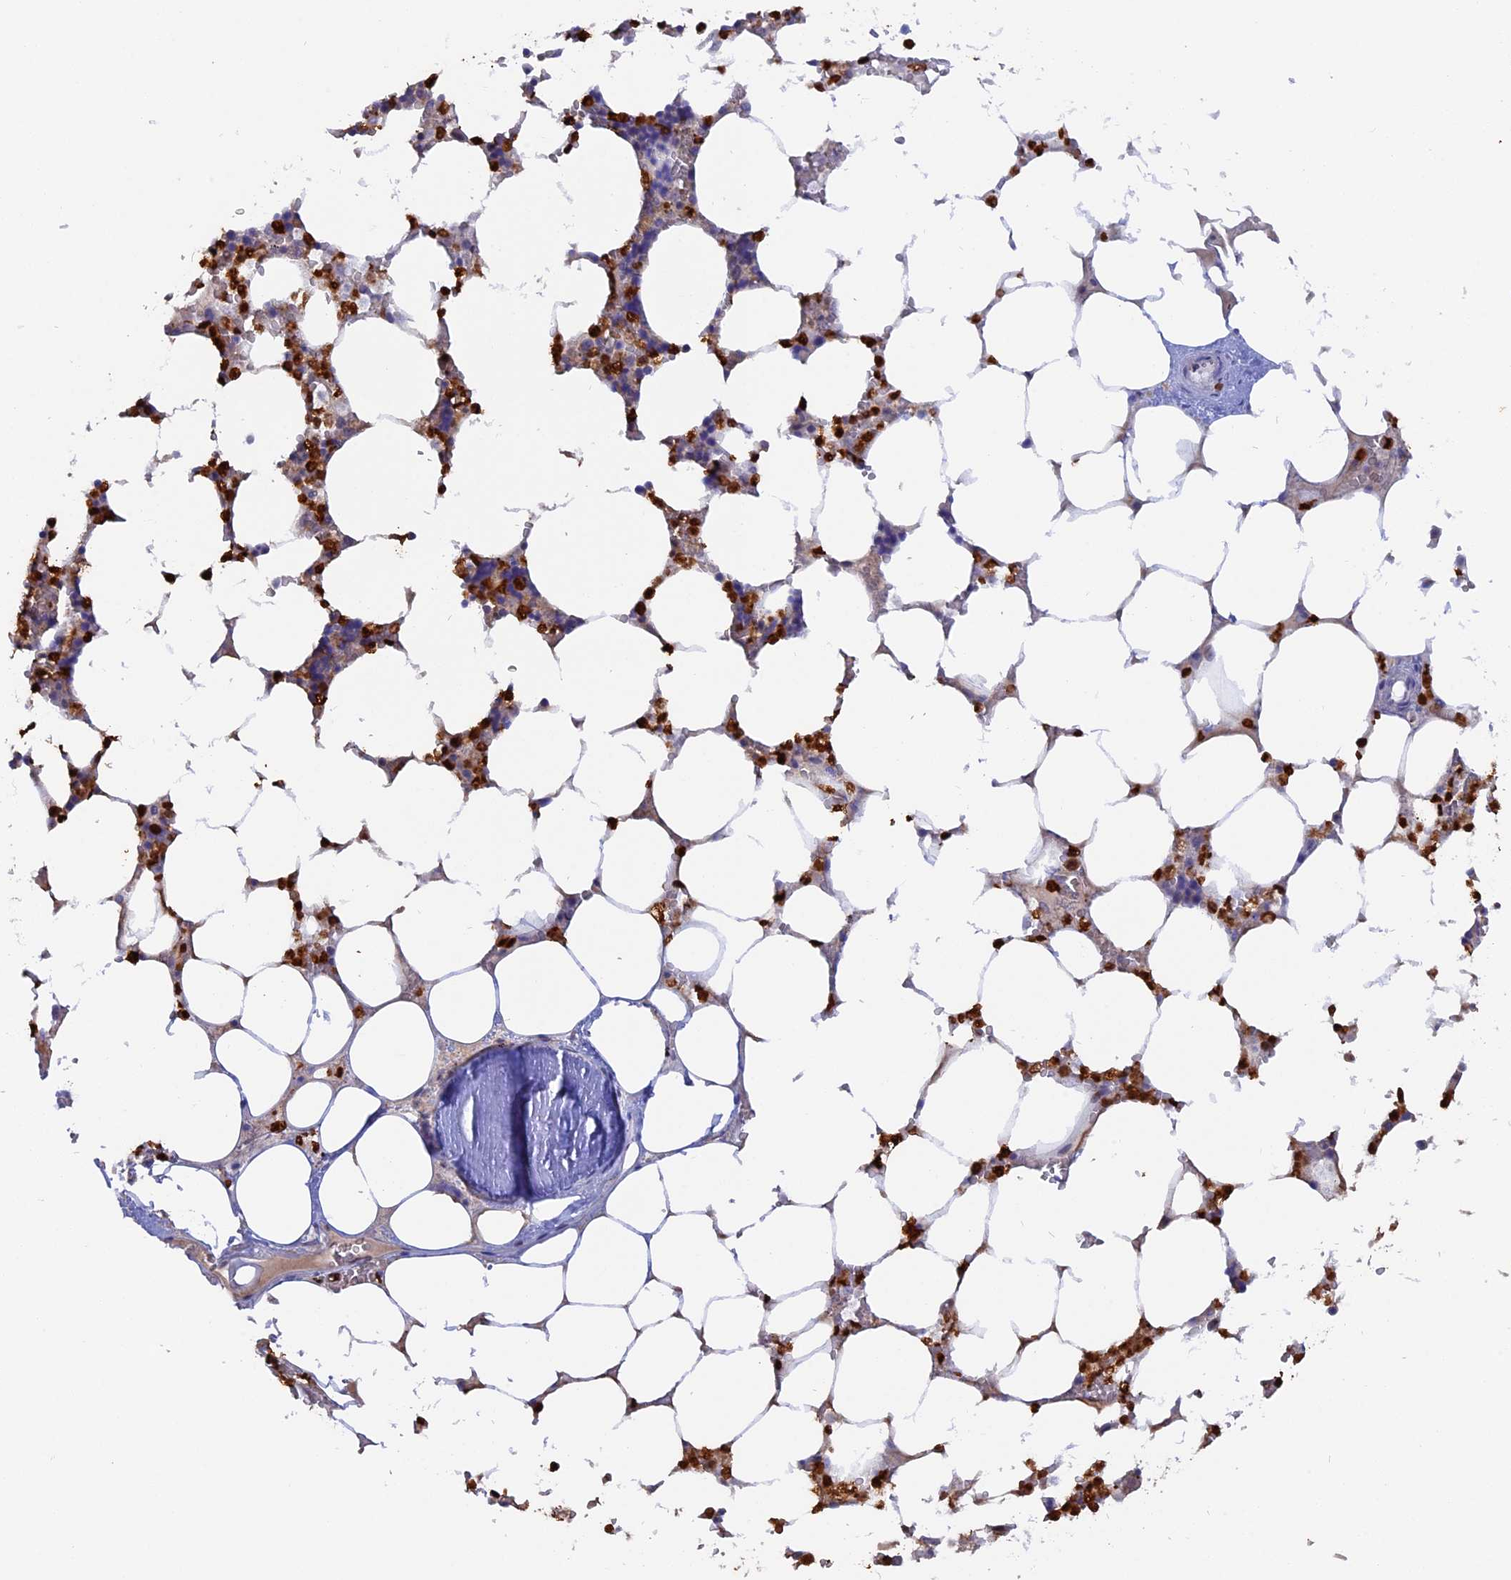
{"staining": {"intensity": "strong", "quantity": "25%-75%", "location": "cytoplasmic/membranous,nuclear"}, "tissue": "bone marrow", "cell_type": "Hematopoietic cells", "image_type": "normal", "snomed": [{"axis": "morphology", "description": "Normal tissue, NOS"}, {"axis": "topography", "description": "Bone marrow"}], "caption": "DAB (3,3'-diaminobenzidine) immunohistochemical staining of unremarkable bone marrow demonstrates strong cytoplasmic/membranous,nuclear protein staining in about 25%-75% of hematopoietic cells. (Stains: DAB (3,3'-diaminobenzidine) in brown, nuclei in blue, Microscopy: brightfield microscopy at high magnification).", "gene": "SLC26A1", "patient": {"sex": "male", "age": 64}}